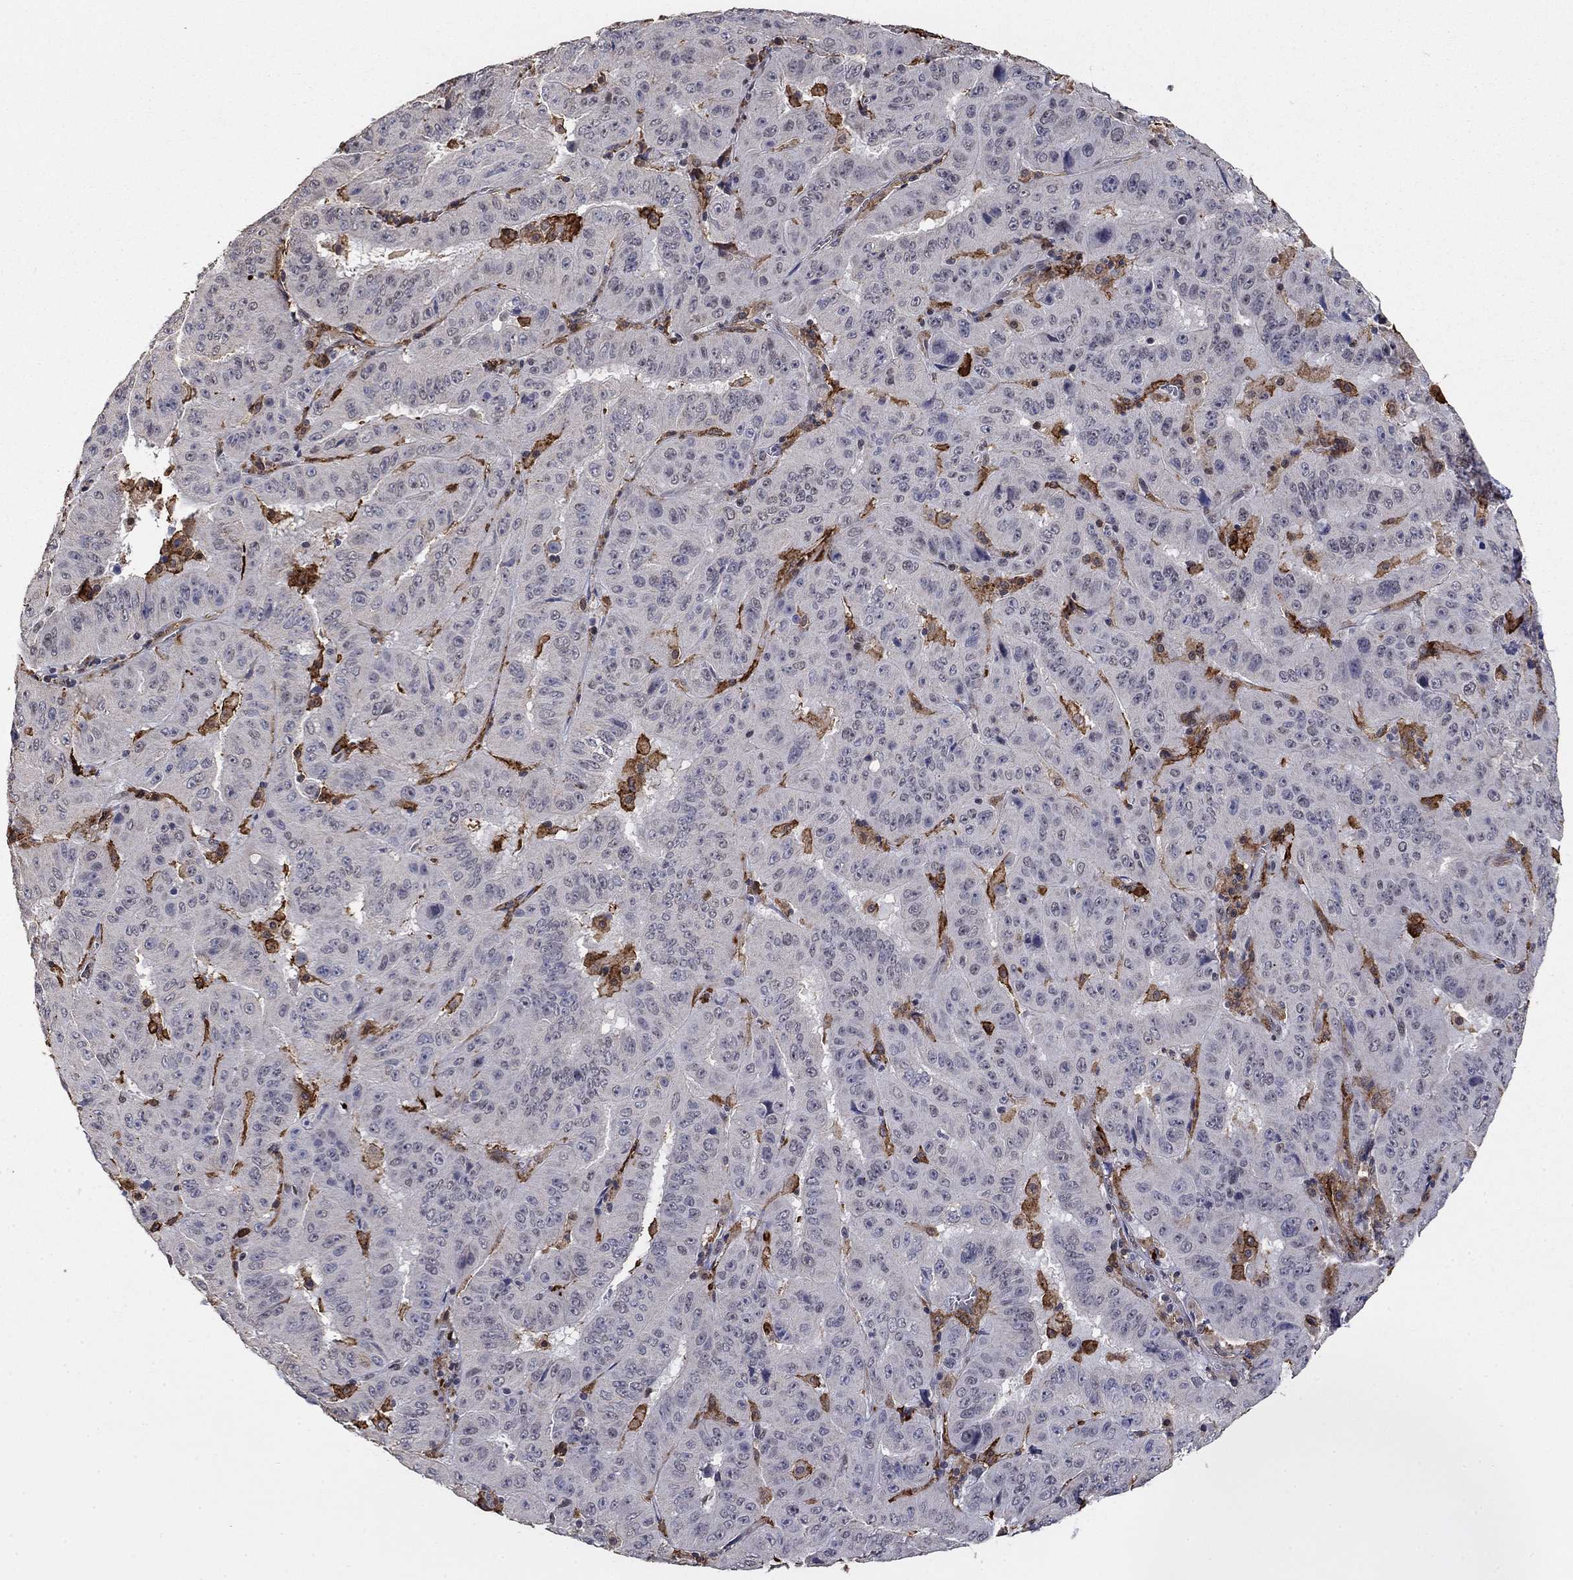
{"staining": {"intensity": "negative", "quantity": "none", "location": "none"}, "tissue": "pancreatic cancer", "cell_type": "Tumor cells", "image_type": "cancer", "snomed": [{"axis": "morphology", "description": "Adenocarcinoma, NOS"}, {"axis": "topography", "description": "Pancreas"}], "caption": "This is an IHC photomicrograph of pancreatic cancer. There is no staining in tumor cells.", "gene": "GRIA3", "patient": {"sex": "male", "age": 63}}